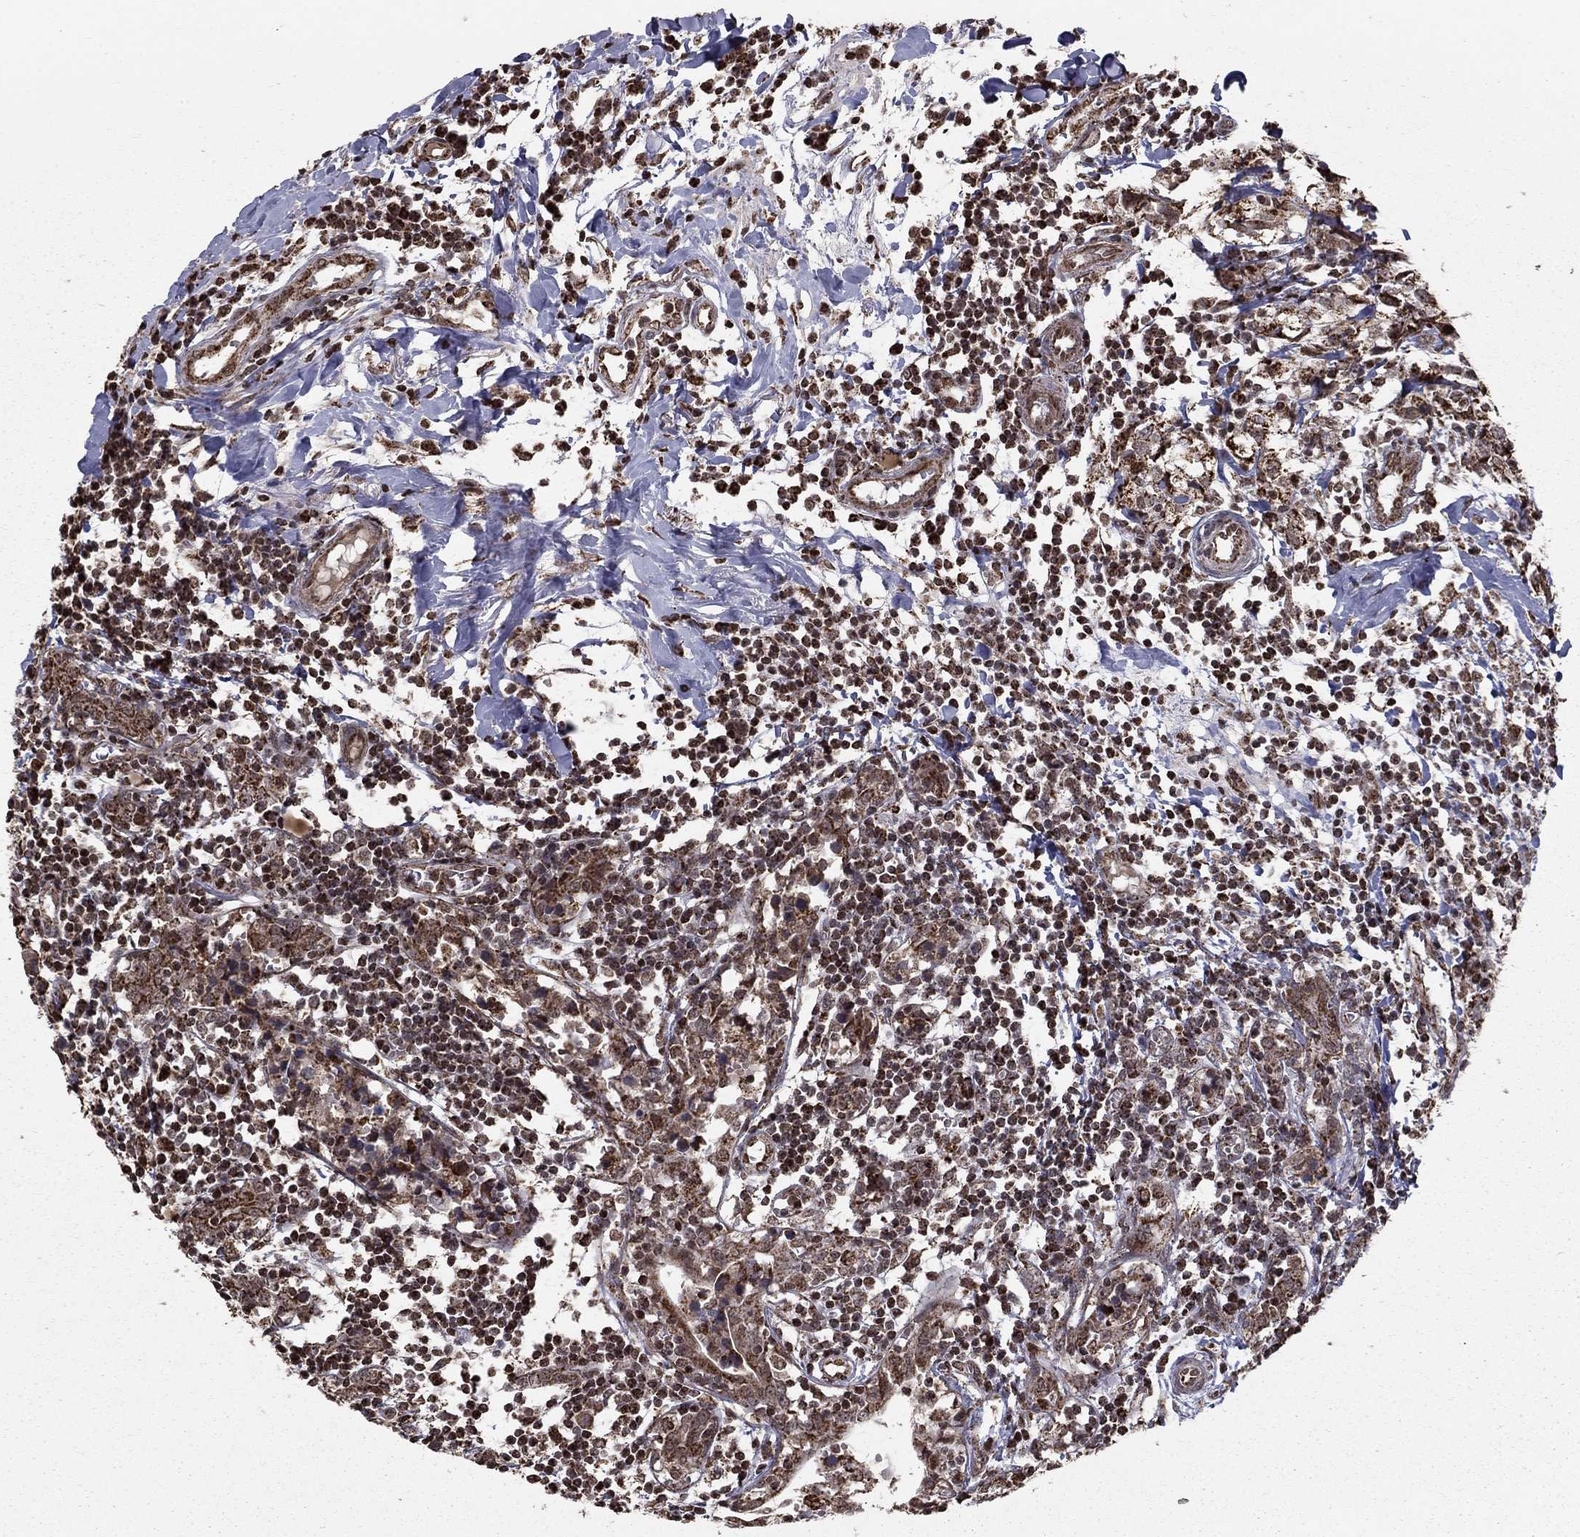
{"staining": {"intensity": "strong", "quantity": ">75%", "location": "cytoplasmic/membranous"}, "tissue": "breast cancer", "cell_type": "Tumor cells", "image_type": "cancer", "snomed": [{"axis": "morphology", "description": "Duct carcinoma"}, {"axis": "topography", "description": "Breast"}], "caption": "Protein expression analysis of infiltrating ductal carcinoma (breast) exhibits strong cytoplasmic/membranous expression in approximately >75% of tumor cells. (DAB IHC with brightfield microscopy, high magnification).", "gene": "ACOT13", "patient": {"sex": "female", "age": 30}}